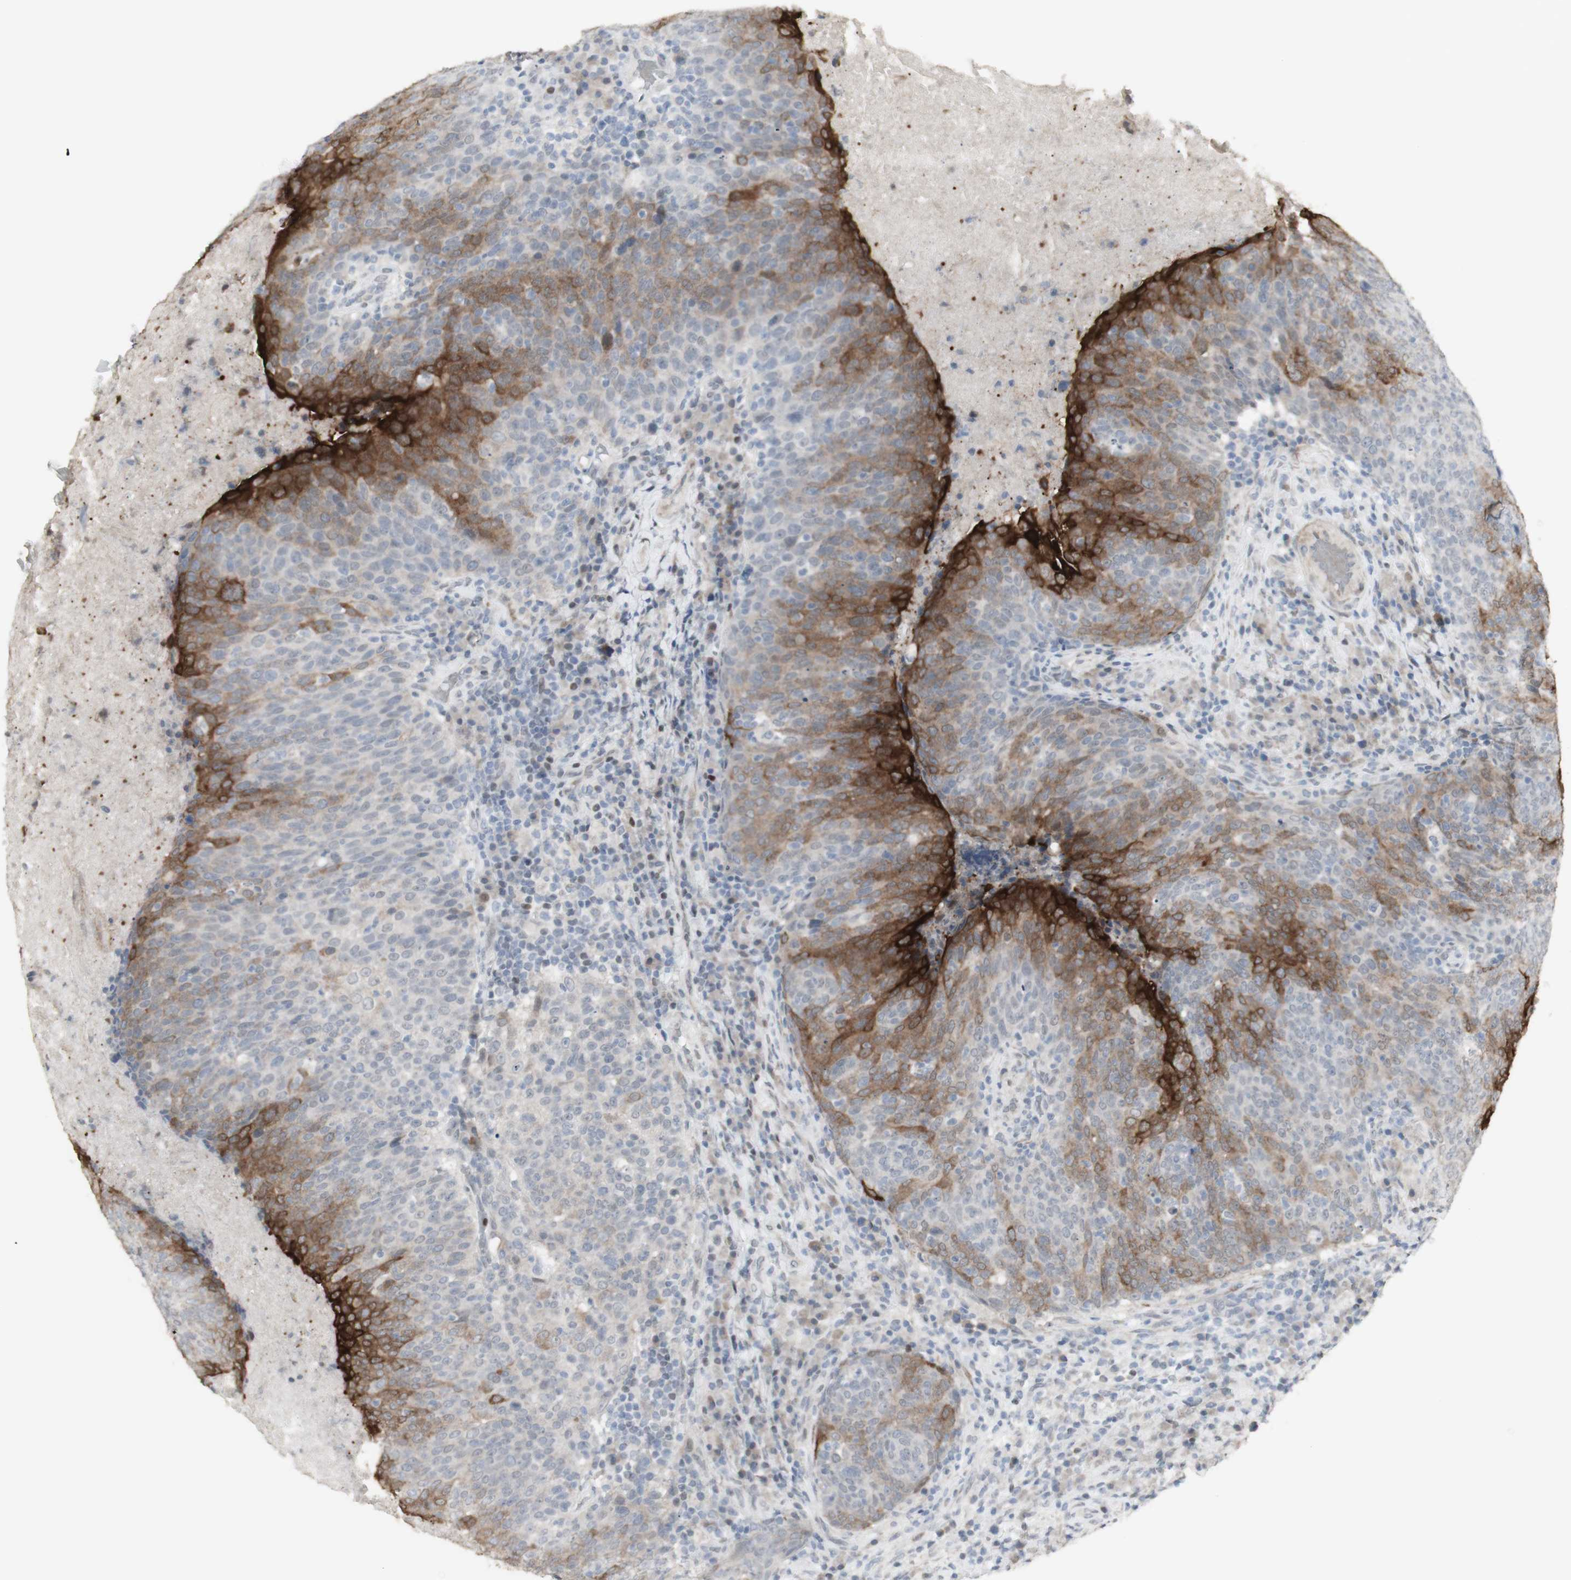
{"staining": {"intensity": "strong", "quantity": "25%-75%", "location": "cytoplasmic/membranous"}, "tissue": "head and neck cancer", "cell_type": "Tumor cells", "image_type": "cancer", "snomed": [{"axis": "morphology", "description": "Squamous cell carcinoma, NOS"}, {"axis": "morphology", "description": "Squamous cell carcinoma, metastatic, NOS"}, {"axis": "topography", "description": "Lymph node"}, {"axis": "topography", "description": "Head-Neck"}], "caption": "High-power microscopy captured an IHC micrograph of head and neck metastatic squamous cell carcinoma, revealing strong cytoplasmic/membranous staining in approximately 25%-75% of tumor cells. Using DAB (3,3'-diaminobenzidine) (brown) and hematoxylin (blue) stains, captured at high magnification using brightfield microscopy.", "gene": "C1orf116", "patient": {"sex": "male", "age": 62}}